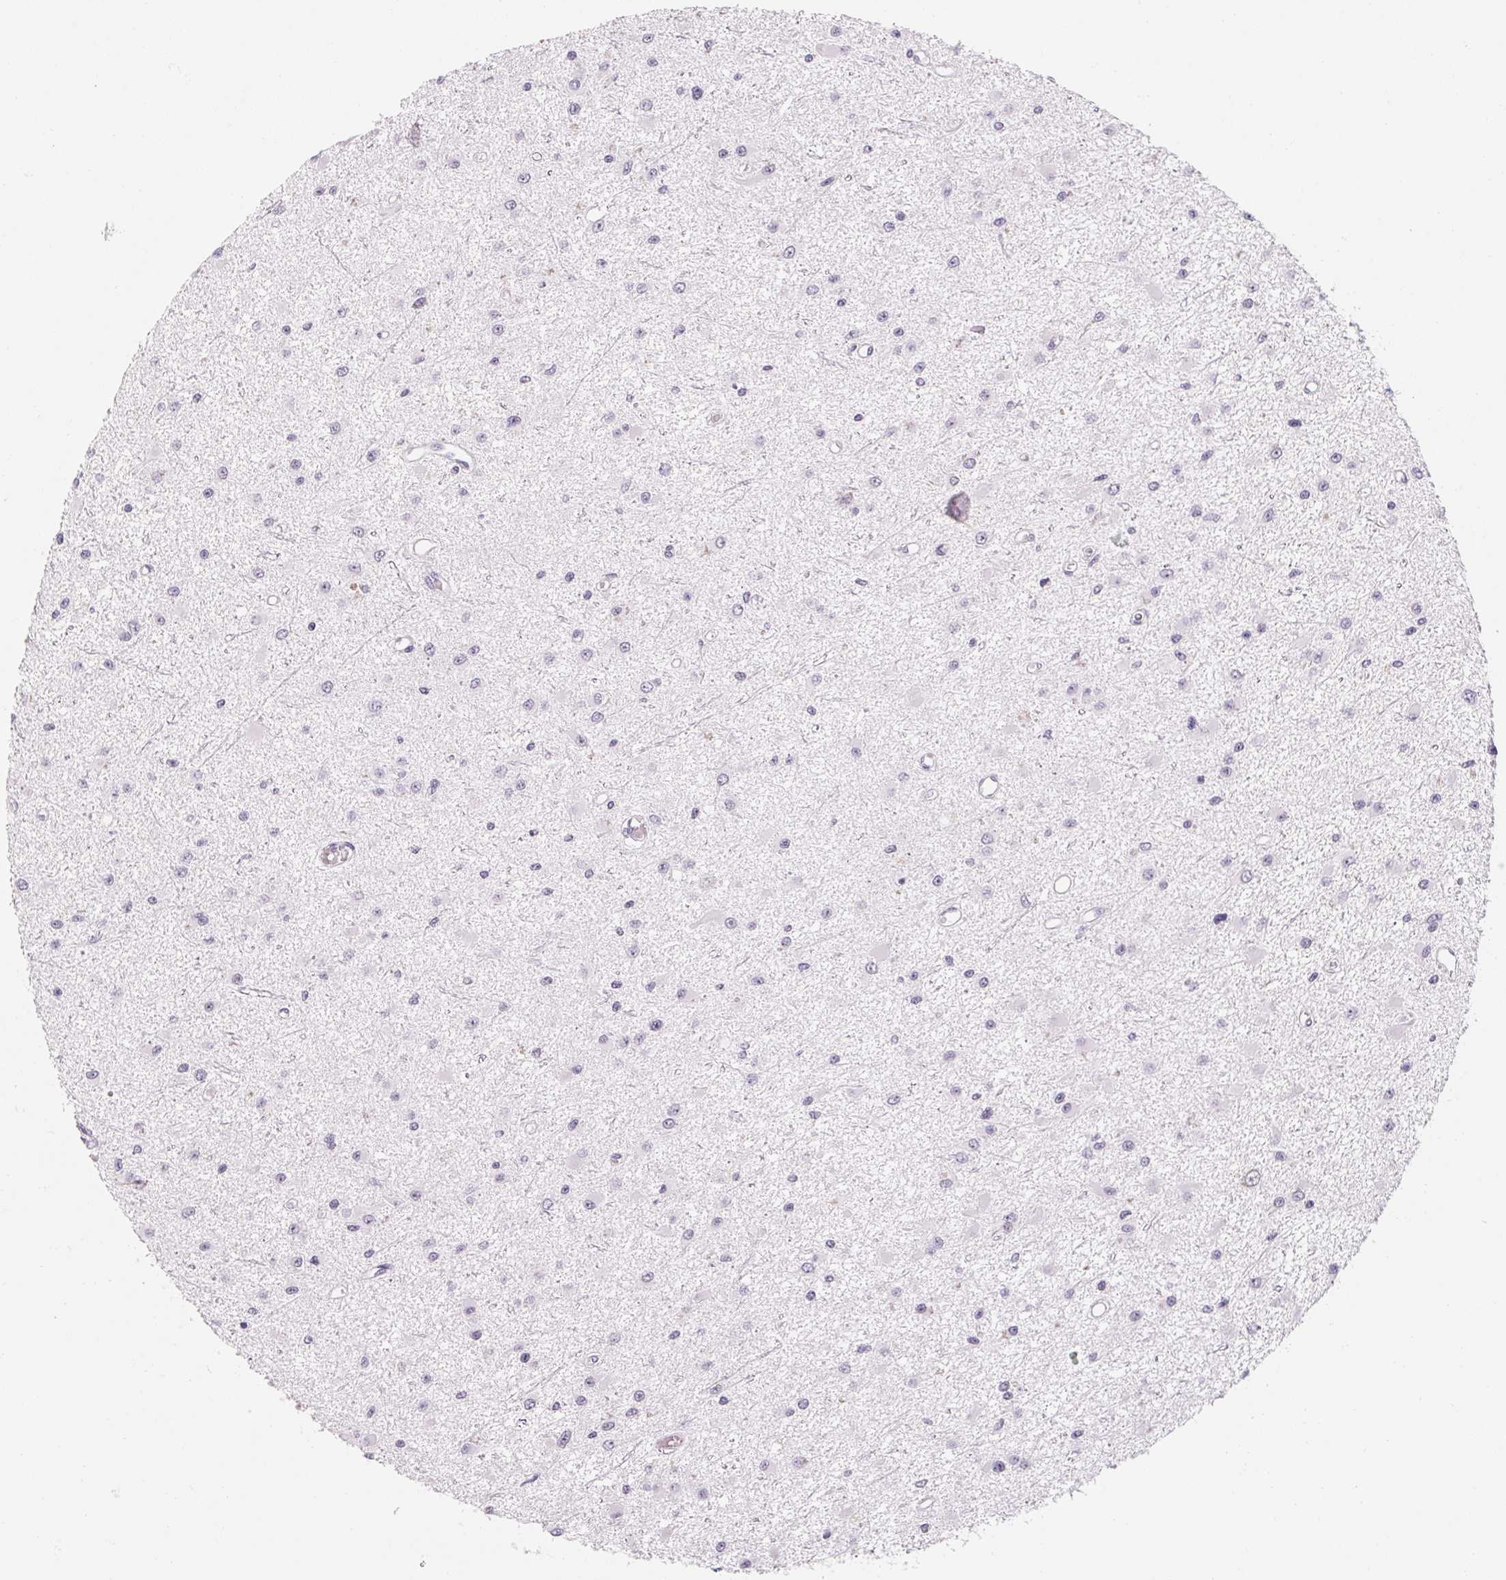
{"staining": {"intensity": "negative", "quantity": "none", "location": "none"}, "tissue": "glioma", "cell_type": "Tumor cells", "image_type": "cancer", "snomed": [{"axis": "morphology", "description": "Glioma, malignant, High grade"}, {"axis": "topography", "description": "Brain"}], "caption": "Photomicrograph shows no significant protein positivity in tumor cells of glioma. Nuclei are stained in blue.", "gene": "ZIC4", "patient": {"sex": "male", "age": 54}}